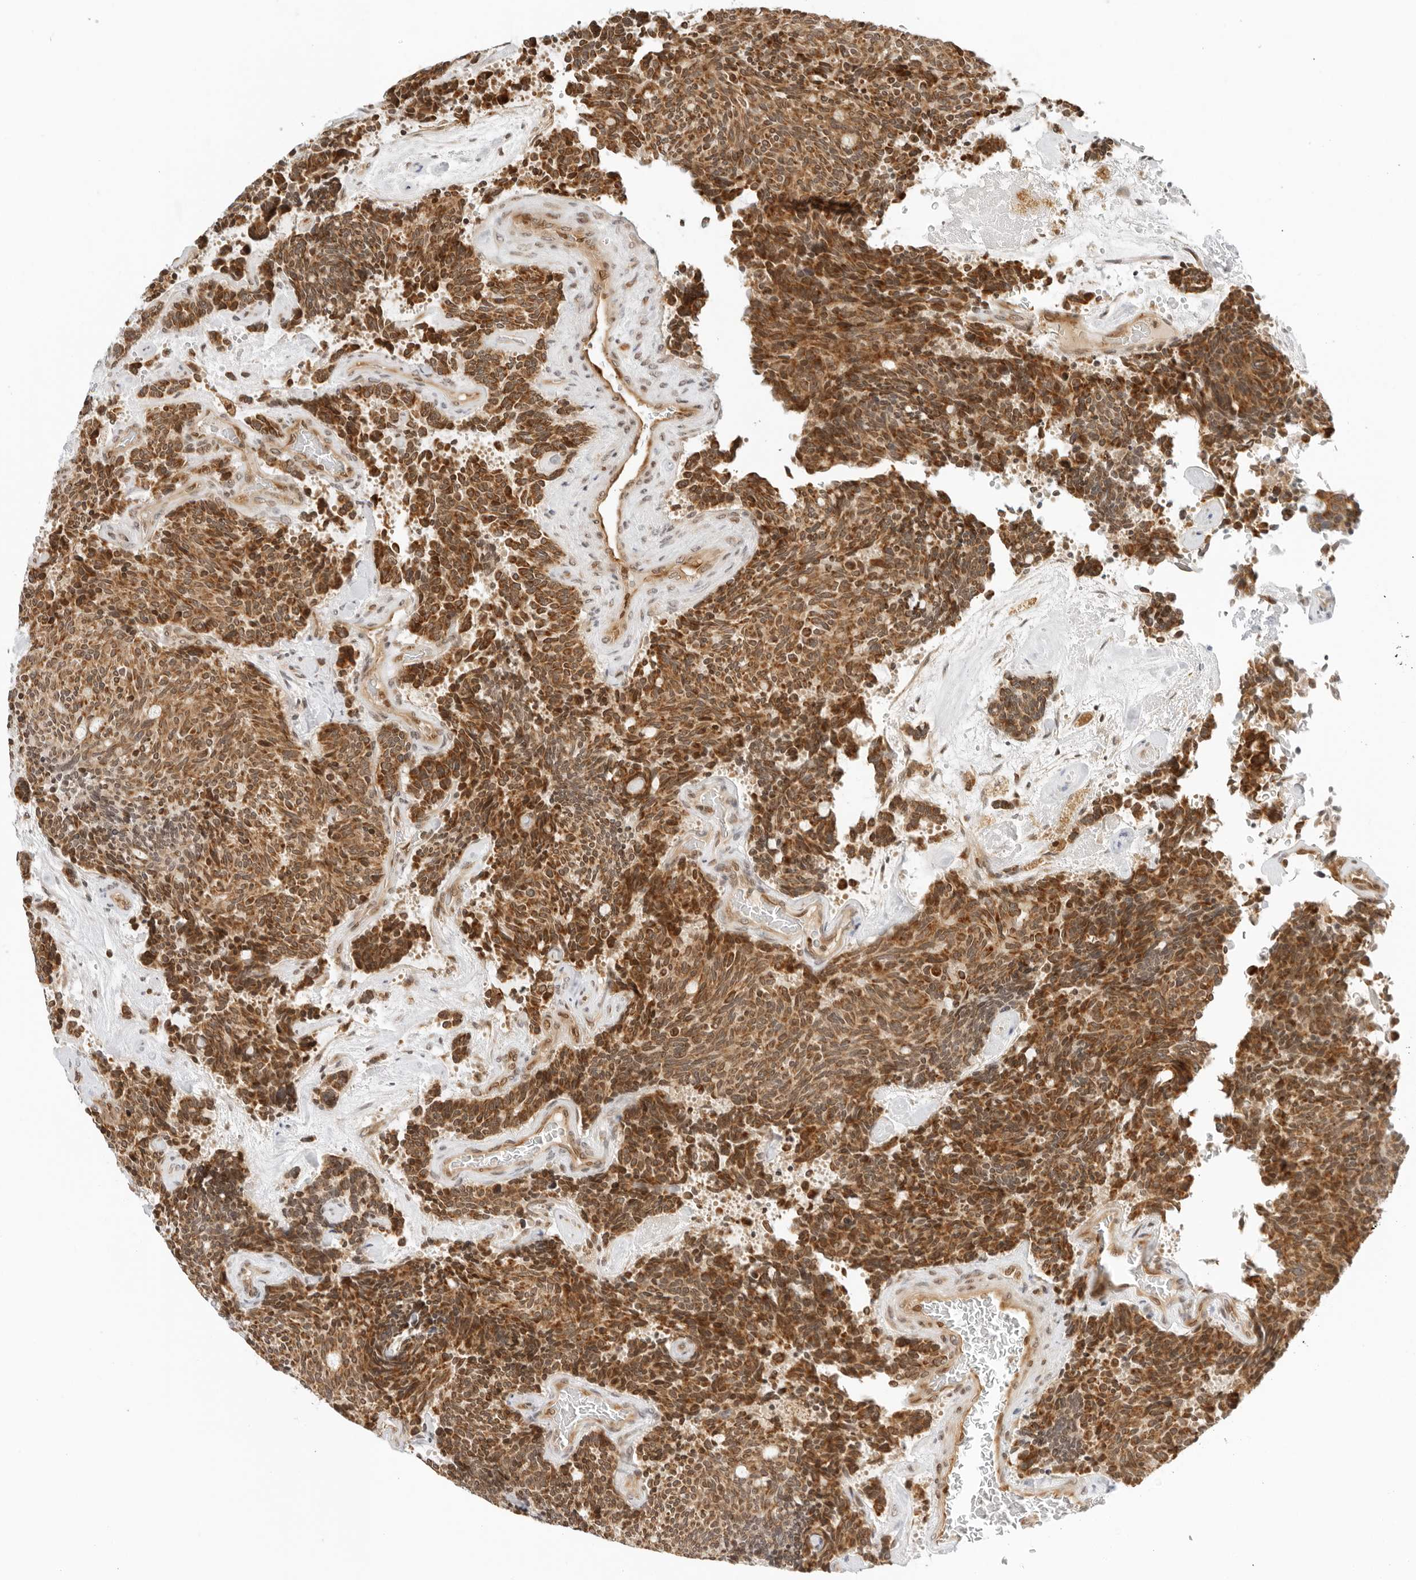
{"staining": {"intensity": "strong", "quantity": ">75%", "location": "cytoplasmic/membranous"}, "tissue": "carcinoid", "cell_type": "Tumor cells", "image_type": "cancer", "snomed": [{"axis": "morphology", "description": "Carcinoid, malignant, NOS"}, {"axis": "topography", "description": "Pancreas"}], "caption": "The histopathology image displays immunohistochemical staining of malignant carcinoid. There is strong cytoplasmic/membranous expression is identified in approximately >75% of tumor cells.", "gene": "RC3H1", "patient": {"sex": "female", "age": 54}}